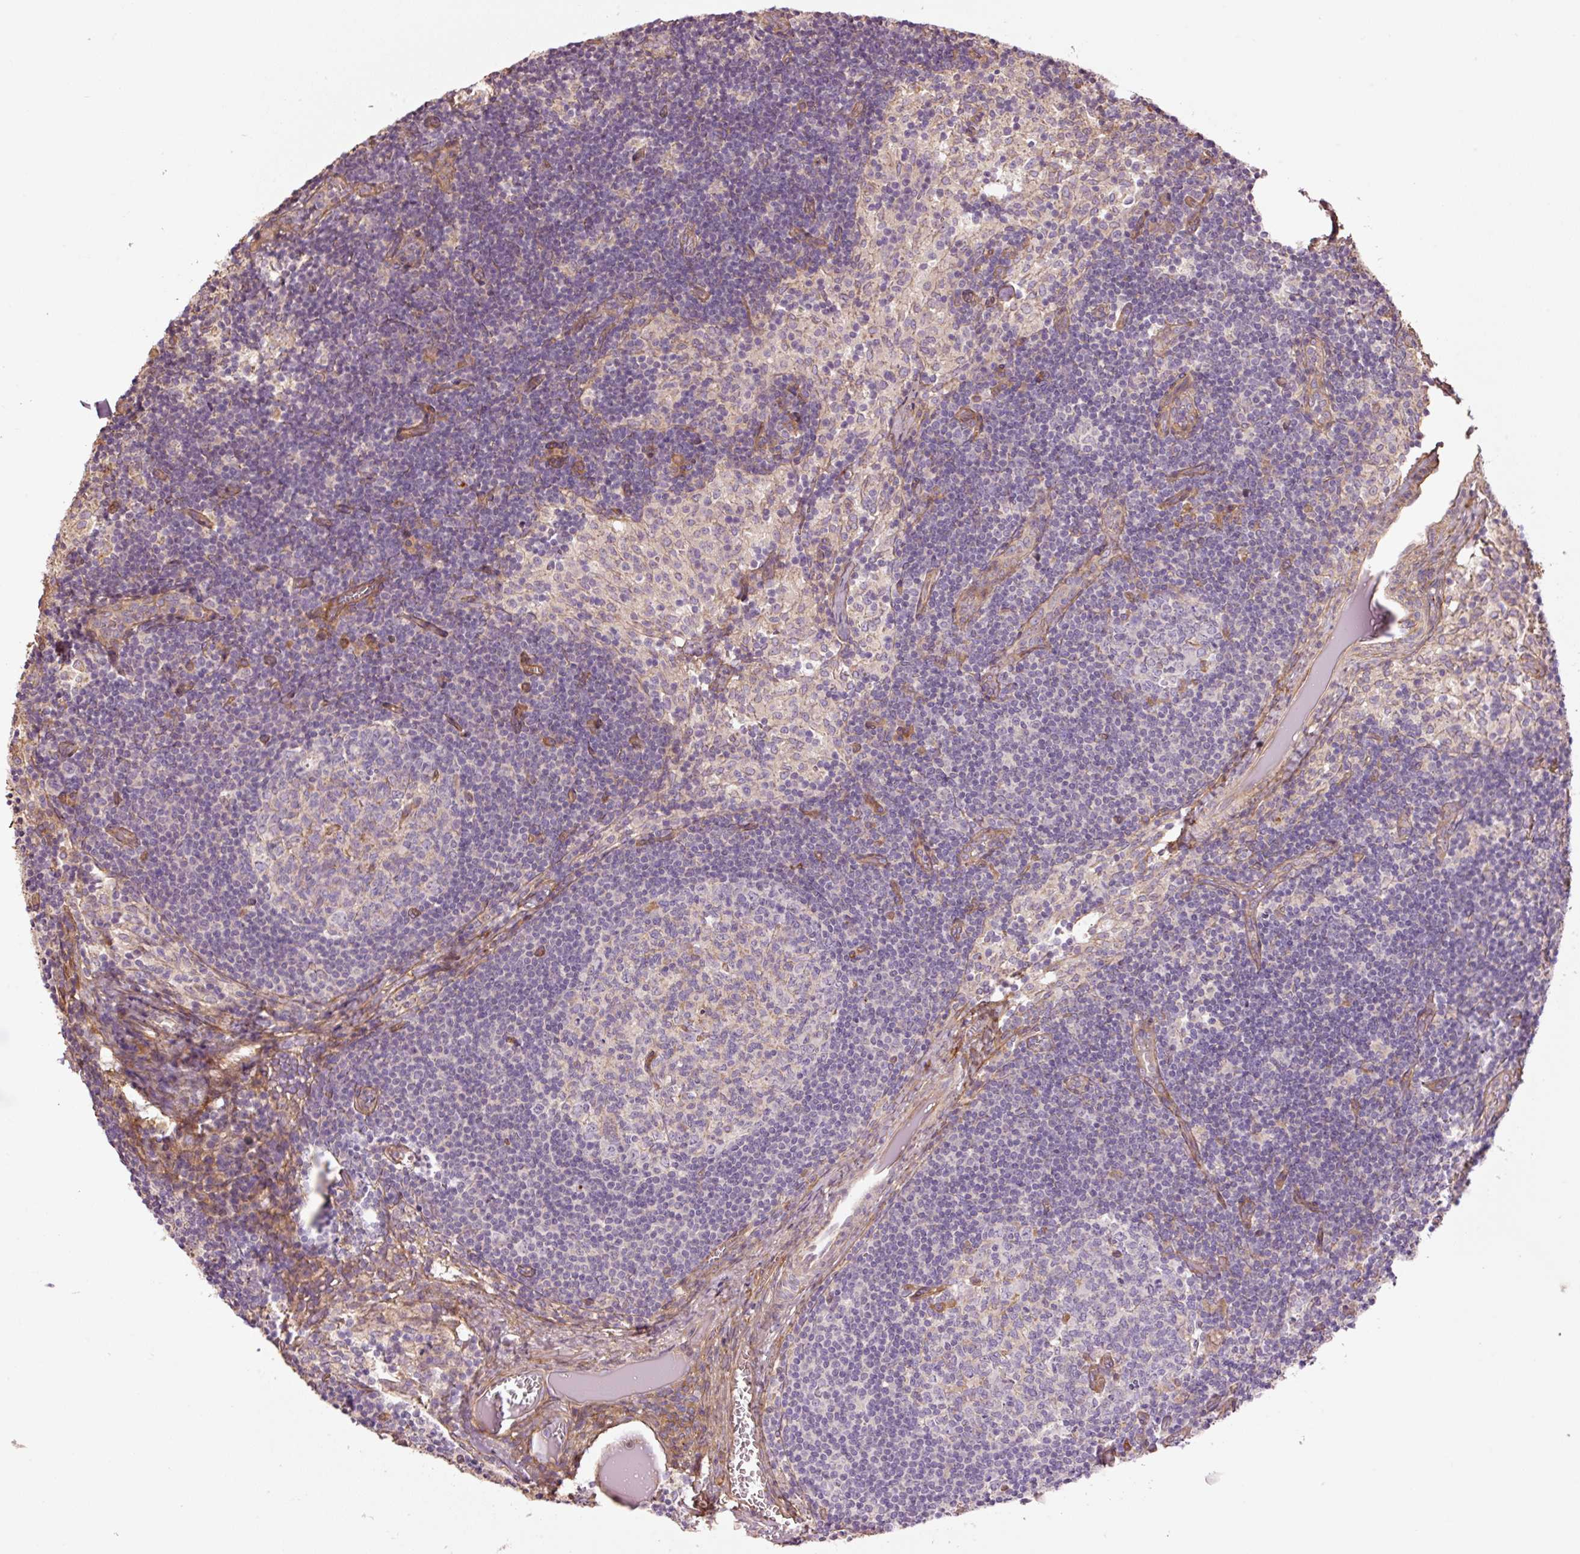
{"staining": {"intensity": "negative", "quantity": "none", "location": "none"}, "tissue": "lymph node", "cell_type": "Germinal center cells", "image_type": "normal", "snomed": [{"axis": "morphology", "description": "Normal tissue, NOS"}, {"axis": "topography", "description": "Lymph node"}], "caption": "Immunohistochemistry (IHC) of benign lymph node reveals no expression in germinal center cells.", "gene": "NID2", "patient": {"sex": "female", "age": 31}}